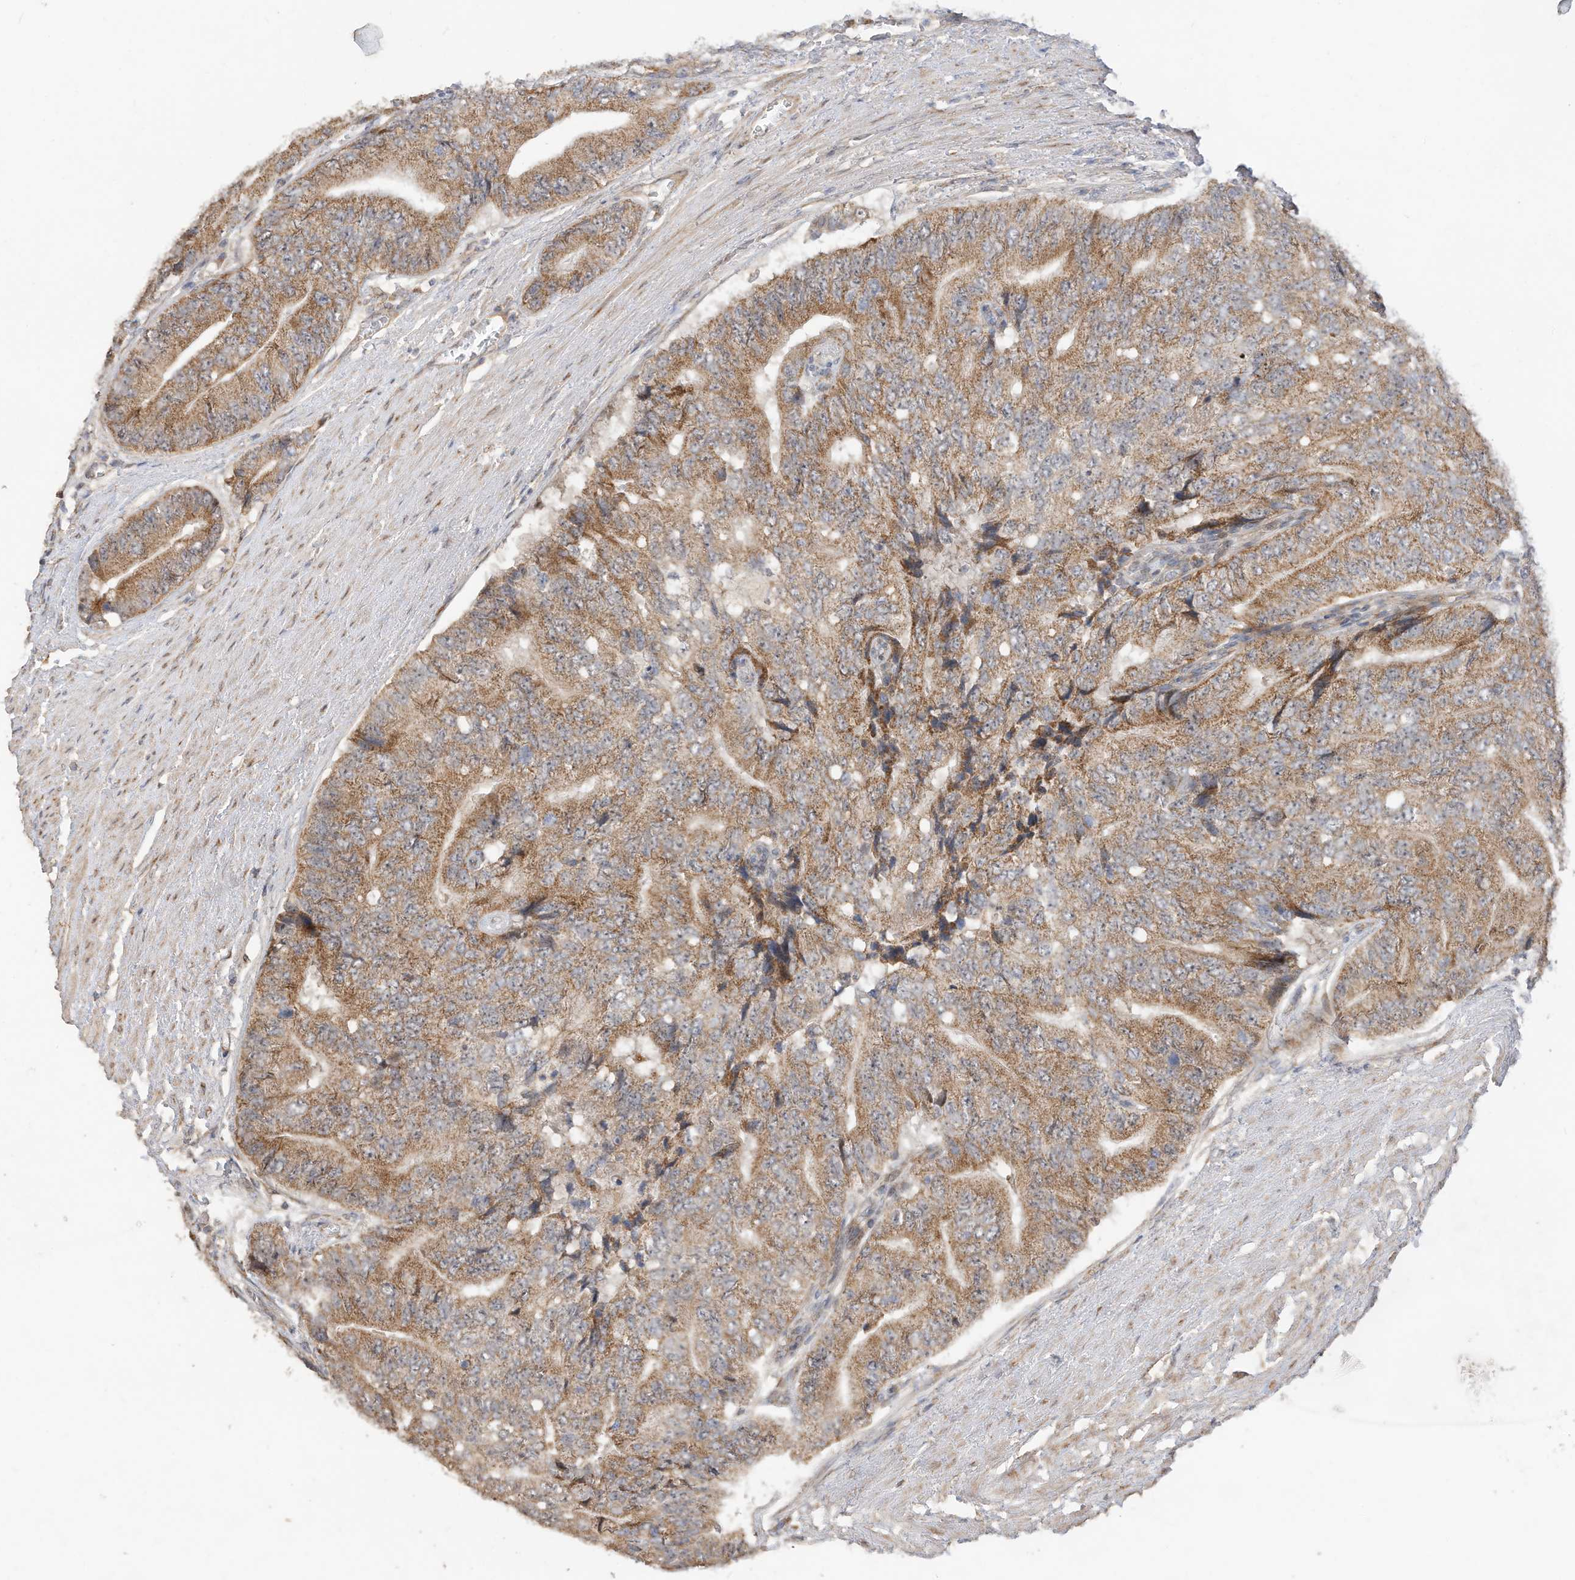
{"staining": {"intensity": "moderate", "quantity": ">75%", "location": "cytoplasmic/membranous"}, "tissue": "prostate cancer", "cell_type": "Tumor cells", "image_type": "cancer", "snomed": [{"axis": "morphology", "description": "Adenocarcinoma, High grade"}, {"axis": "topography", "description": "Prostate"}], "caption": "Prostate cancer stained for a protein displays moderate cytoplasmic/membranous positivity in tumor cells.", "gene": "CAGE1", "patient": {"sex": "male", "age": 70}}